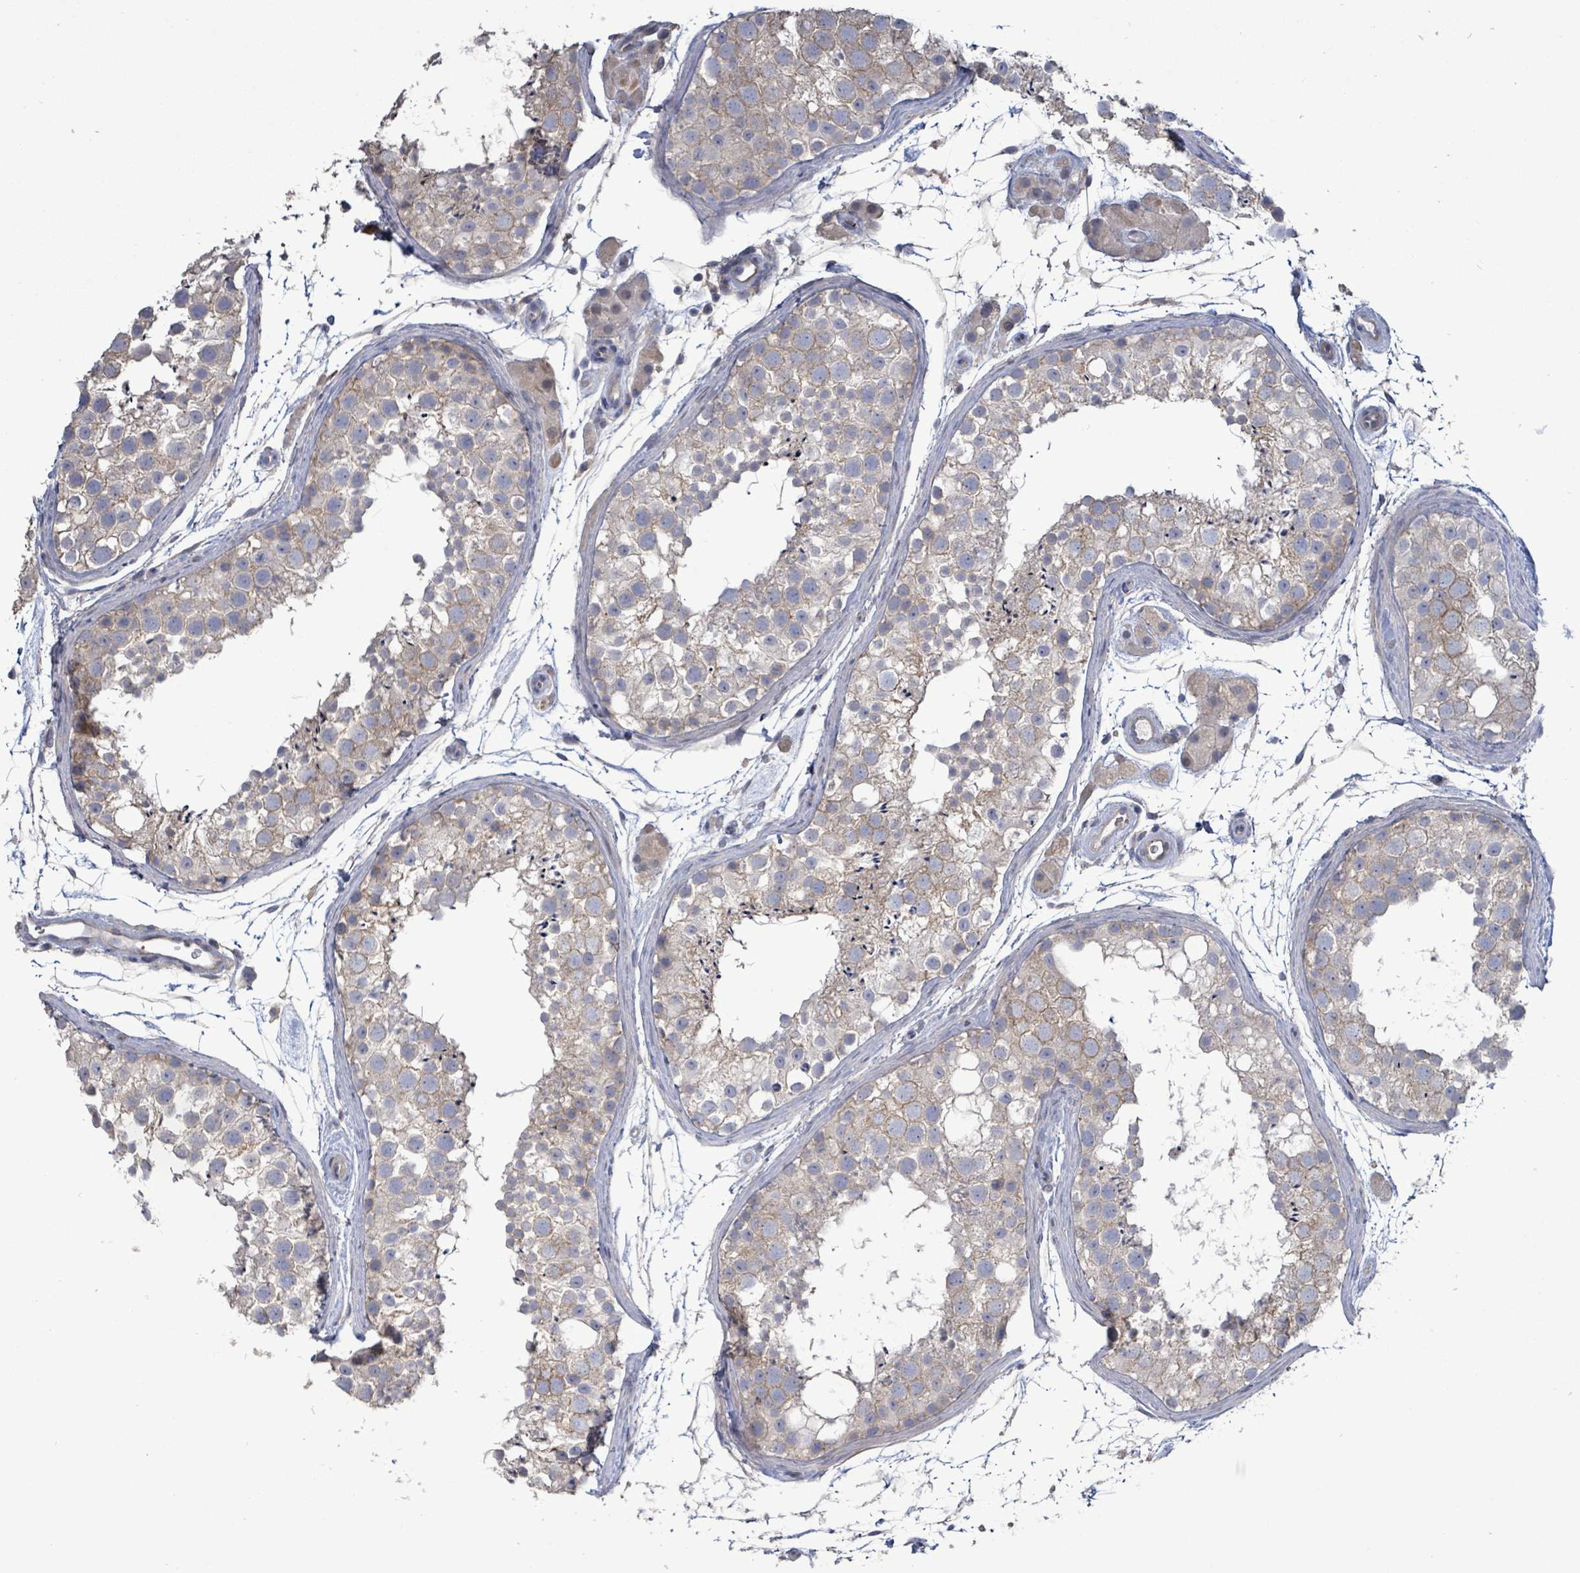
{"staining": {"intensity": "weak", "quantity": "<25%", "location": "cytoplasmic/membranous"}, "tissue": "testis", "cell_type": "Cells in seminiferous ducts", "image_type": "normal", "snomed": [{"axis": "morphology", "description": "Normal tissue, NOS"}, {"axis": "topography", "description": "Testis"}], "caption": "Cells in seminiferous ducts show no significant protein expression in unremarkable testis. (Immunohistochemistry, brightfield microscopy, high magnification).", "gene": "HRAS", "patient": {"sex": "male", "age": 41}}